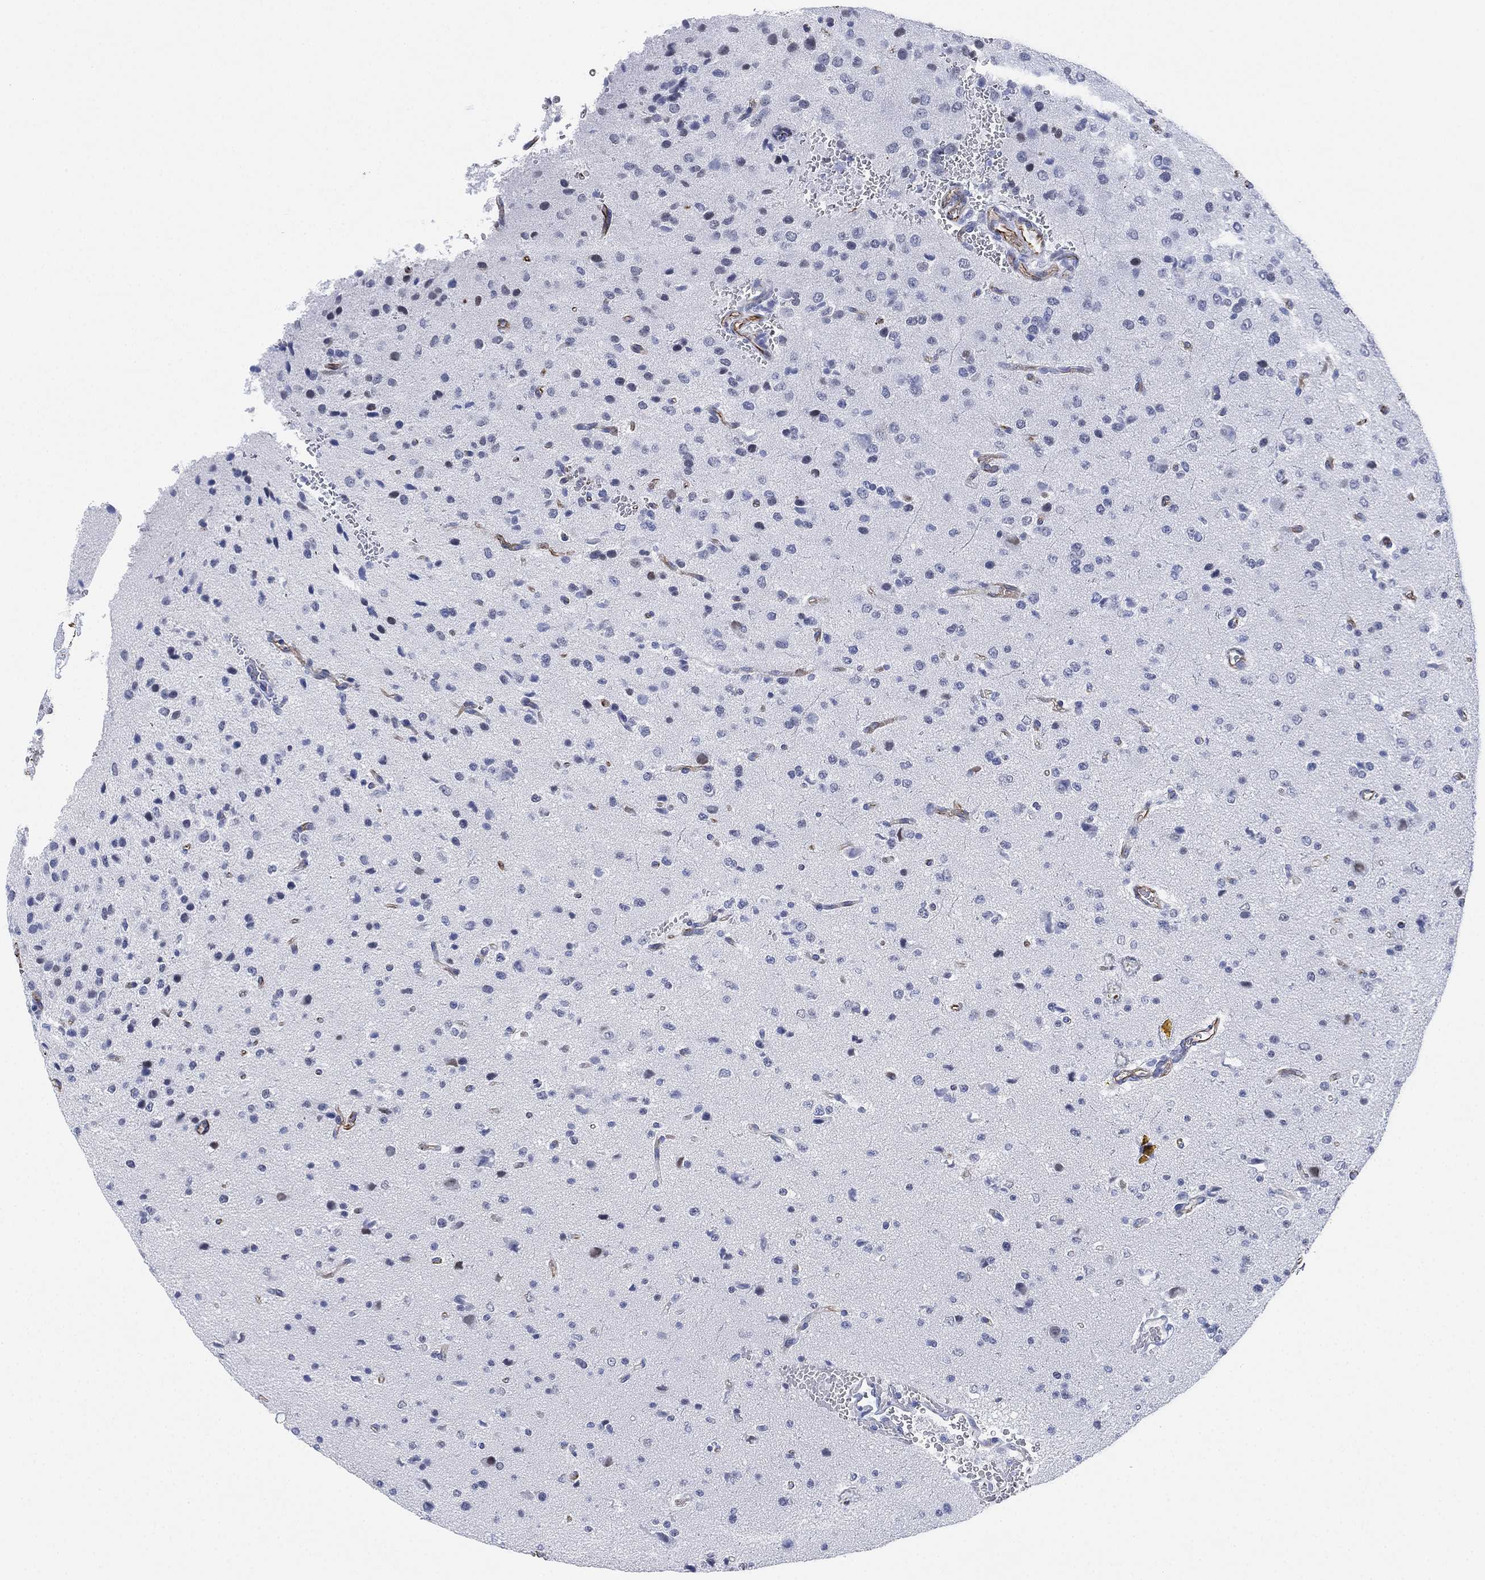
{"staining": {"intensity": "negative", "quantity": "none", "location": "none"}, "tissue": "glioma", "cell_type": "Tumor cells", "image_type": "cancer", "snomed": [{"axis": "morphology", "description": "Glioma, malignant, Low grade"}, {"axis": "topography", "description": "Brain"}], "caption": "An IHC histopathology image of glioma is shown. There is no staining in tumor cells of glioma. (DAB (3,3'-diaminobenzidine) immunohistochemistry (IHC), high magnification).", "gene": "PSKH2", "patient": {"sex": "male", "age": 41}}